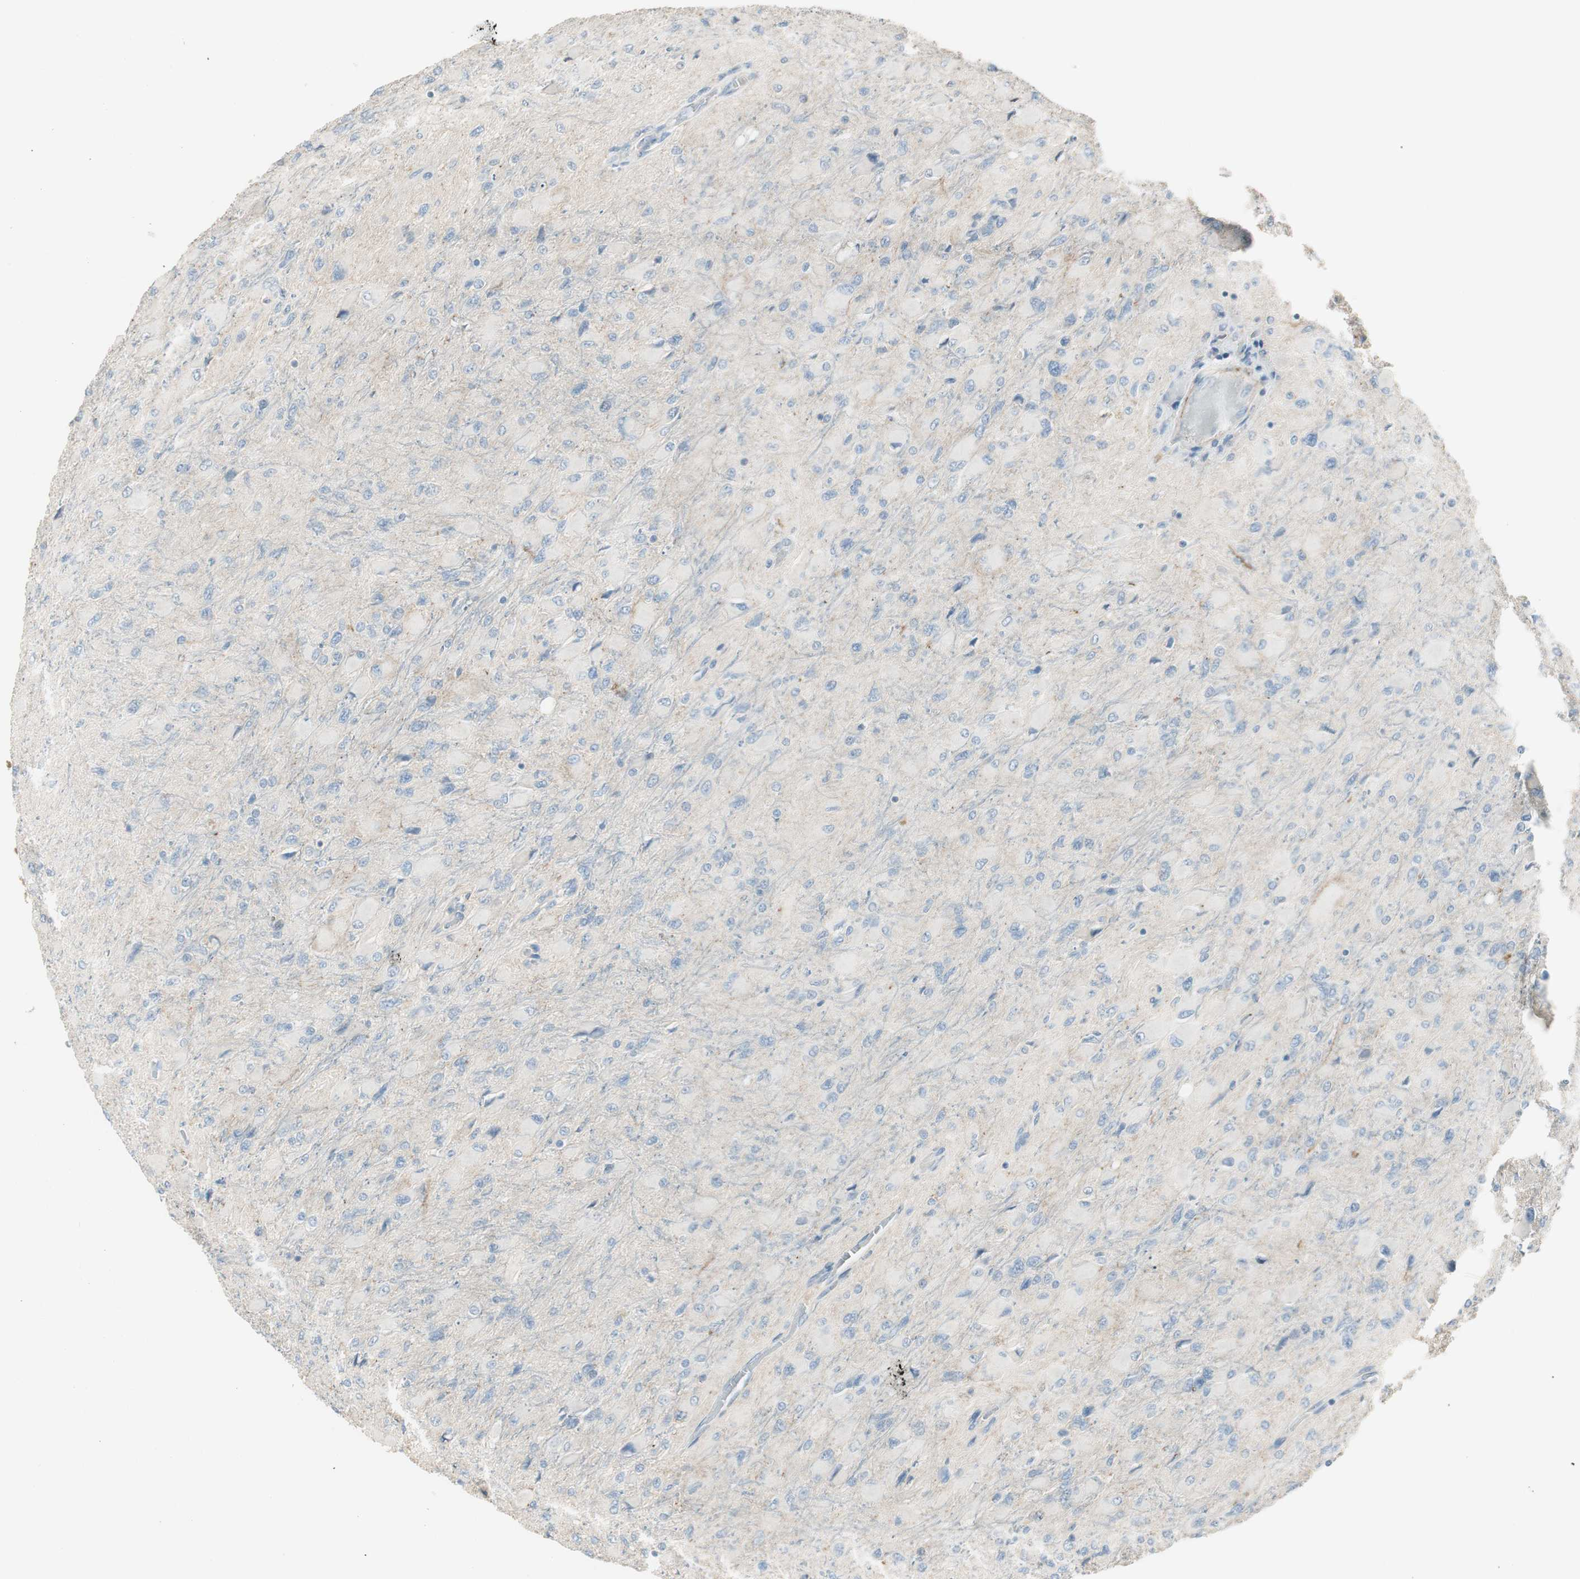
{"staining": {"intensity": "negative", "quantity": "none", "location": "none"}, "tissue": "glioma", "cell_type": "Tumor cells", "image_type": "cancer", "snomed": [{"axis": "morphology", "description": "Glioma, malignant, High grade"}, {"axis": "topography", "description": "Cerebral cortex"}], "caption": "High magnification brightfield microscopy of malignant glioma (high-grade) stained with DAB (brown) and counterstained with hematoxylin (blue): tumor cells show no significant positivity. (DAB (3,3'-diaminobenzidine) immunohistochemistry, high magnification).", "gene": "EVA1A", "patient": {"sex": "female", "age": 36}}